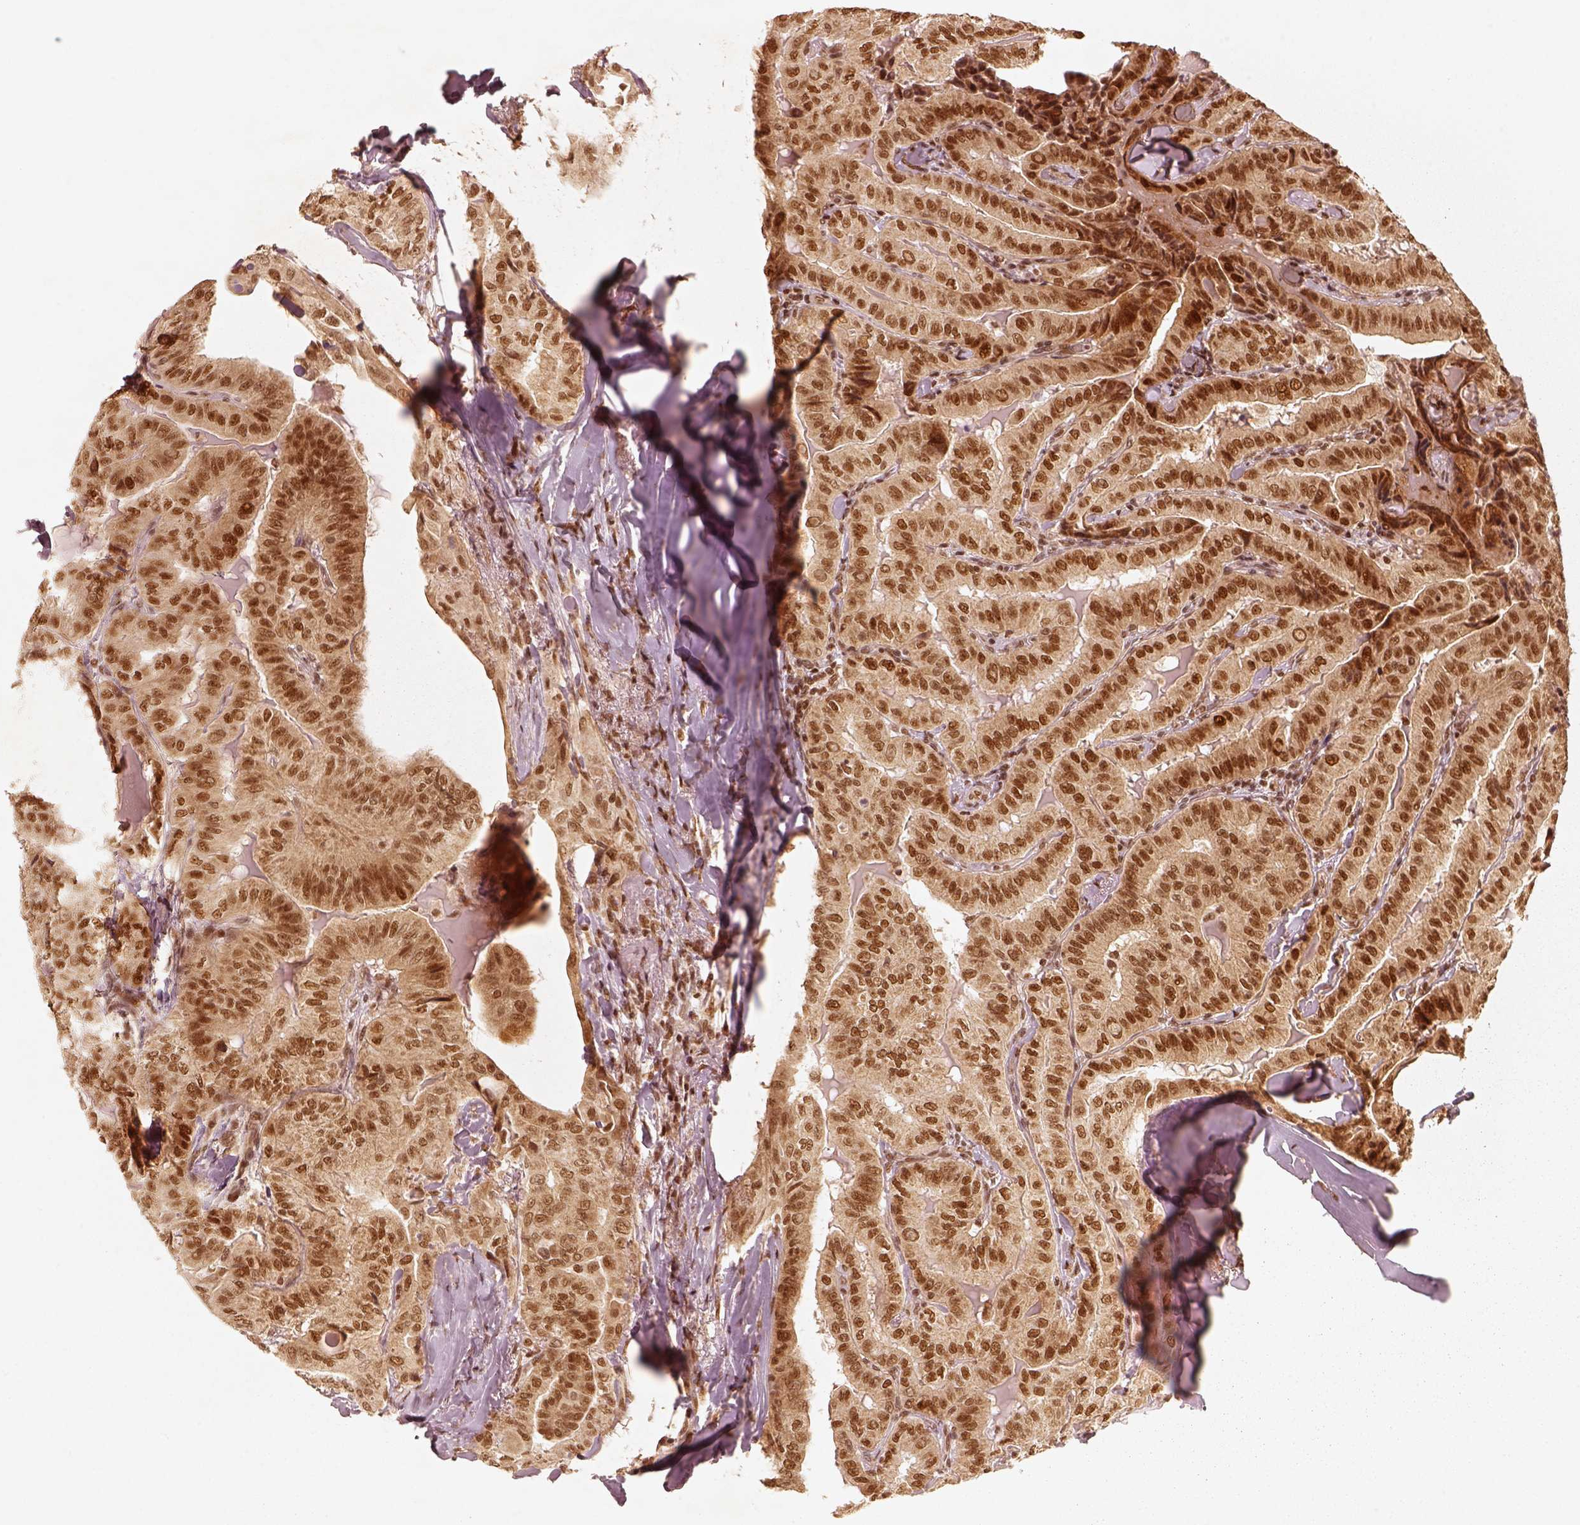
{"staining": {"intensity": "strong", "quantity": ">75%", "location": "nuclear"}, "tissue": "thyroid cancer", "cell_type": "Tumor cells", "image_type": "cancer", "snomed": [{"axis": "morphology", "description": "Papillary adenocarcinoma, NOS"}, {"axis": "topography", "description": "Thyroid gland"}], "caption": "An IHC image of neoplastic tissue is shown. Protein staining in brown highlights strong nuclear positivity in thyroid cancer (papillary adenocarcinoma) within tumor cells. The protein is shown in brown color, while the nuclei are stained blue.", "gene": "GMEB2", "patient": {"sex": "female", "age": 68}}